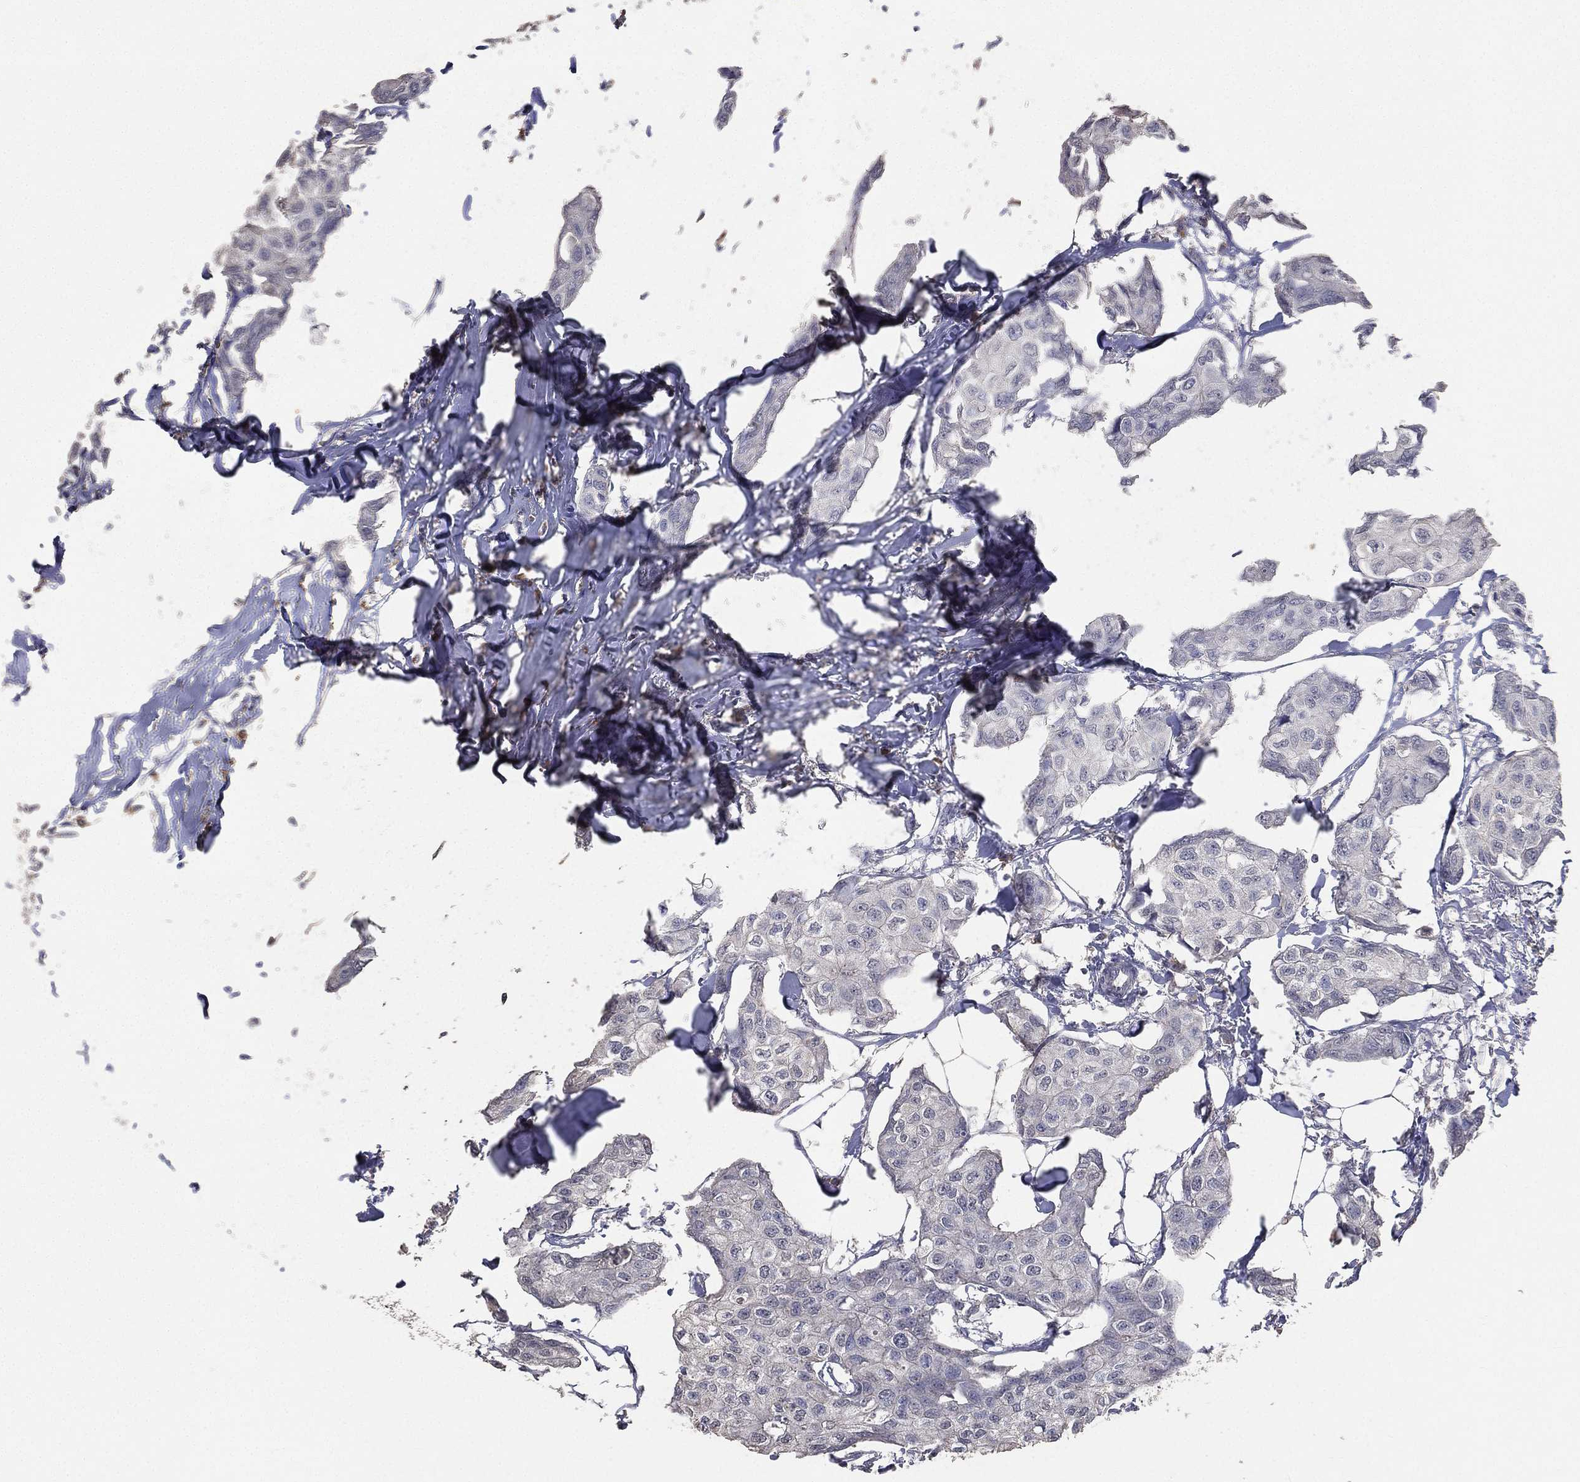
{"staining": {"intensity": "negative", "quantity": "none", "location": "none"}, "tissue": "breast cancer", "cell_type": "Tumor cells", "image_type": "cancer", "snomed": [{"axis": "morphology", "description": "Duct carcinoma"}, {"axis": "topography", "description": "Breast"}], "caption": "Immunohistochemical staining of breast infiltrating ductal carcinoma reveals no significant expression in tumor cells.", "gene": "SNAP25", "patient": {"sex": "female", "age": 80}}